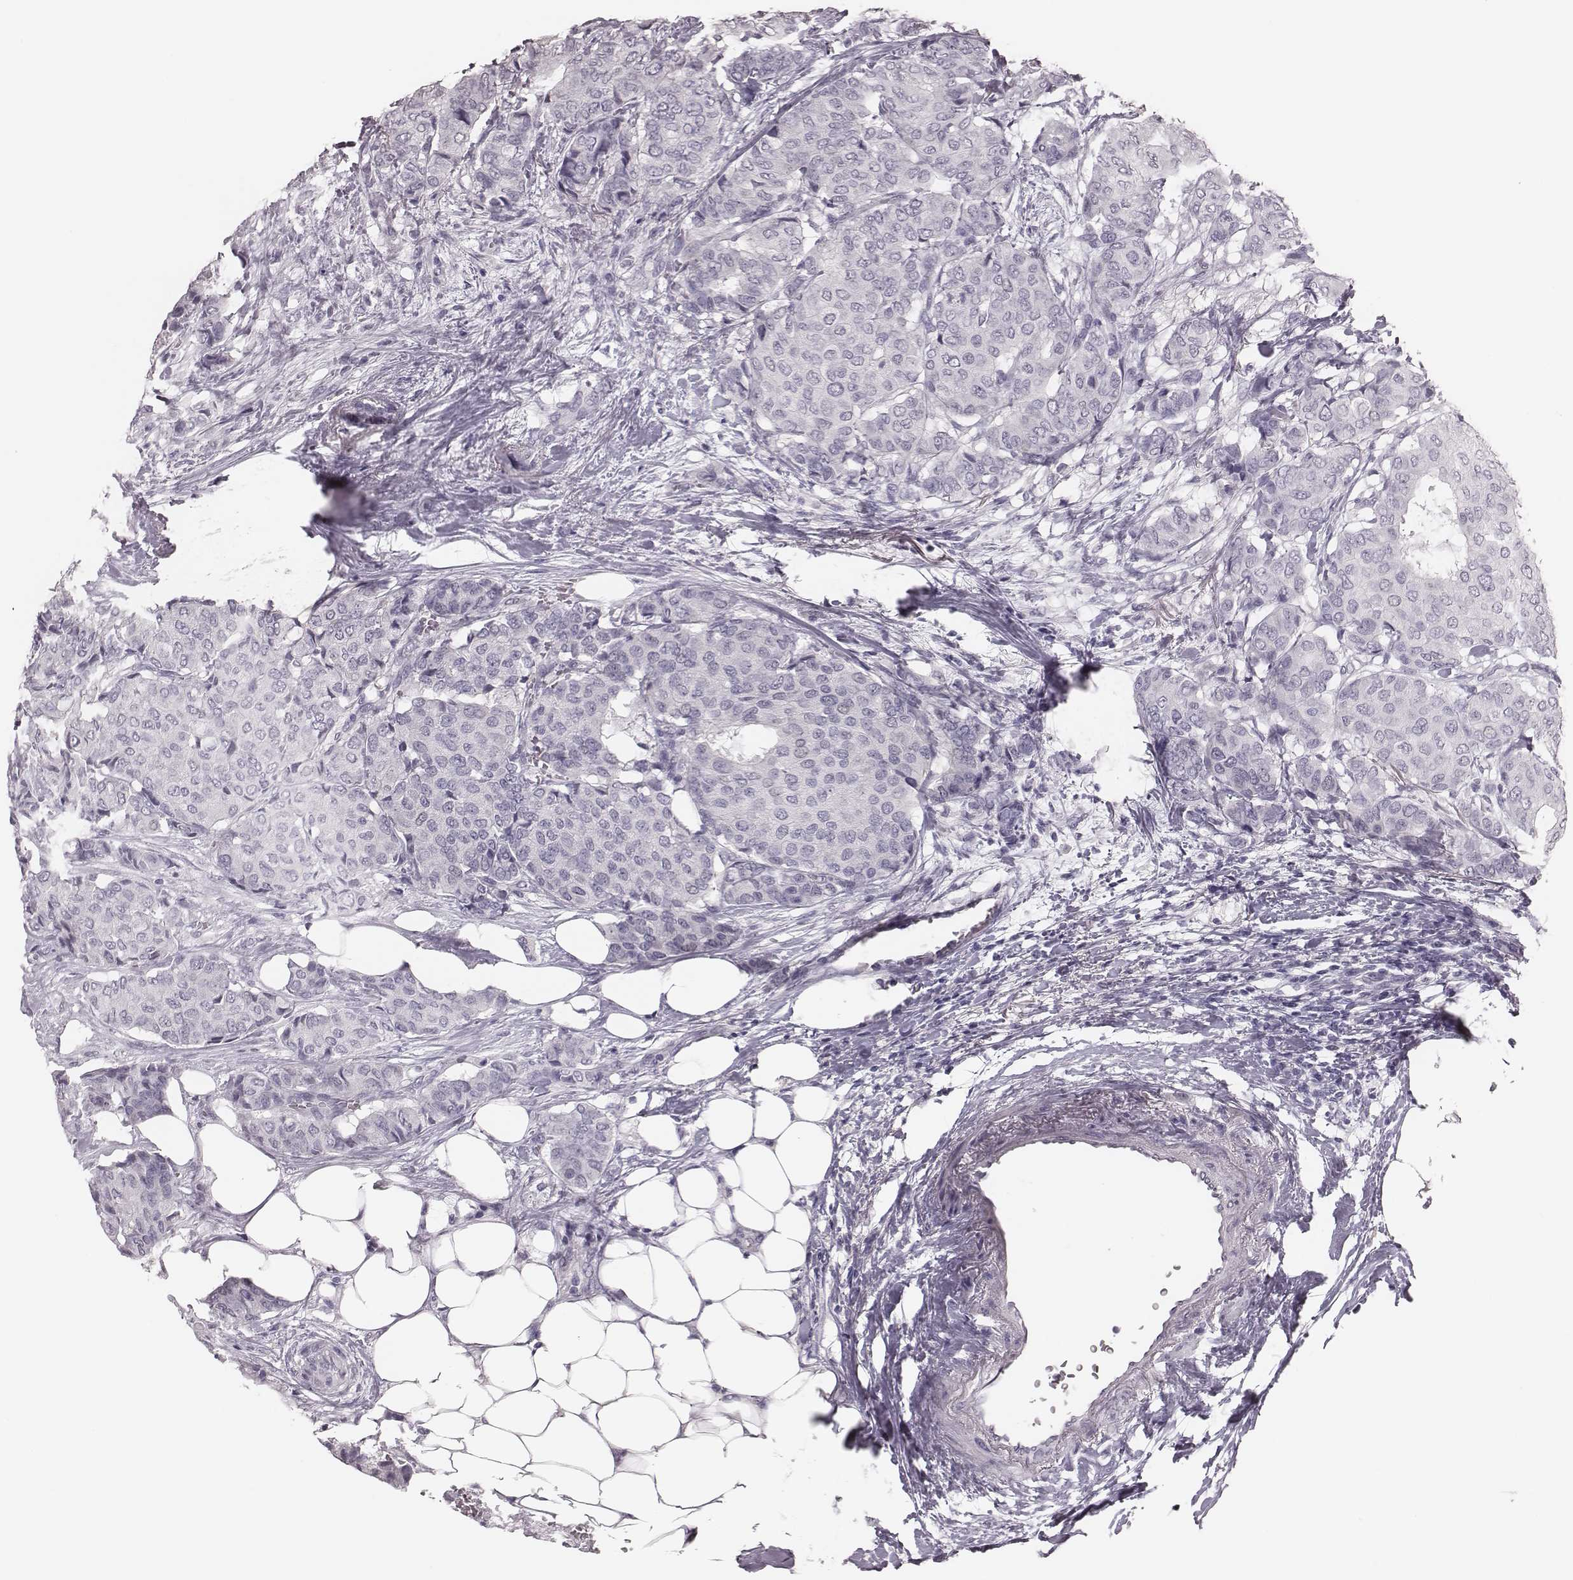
{"staining": {"intensity": "negative", "quantity": "none", "location": "none"}, "tissue": "breast cancer", "cell_type": "Tumor cells", "image_type": "cancer", "snomed": [{"axis": "morphology", "description": "Duct carcinoma"}, {"axis": "topography", "description": "Breast"}], "caption": "This micrograph is of intraductal carcinoma (breast) stained with immunohistochemistry to label a protein in brown with the nuclei are counter-stained blue. There is no expression in tumor cells. The staining is performed using DAB brown chromogen with nuclei counter-stained in using hematoxylin.", "gene": "CSHL1", "patient": {"sex": "female", "age": 75}}